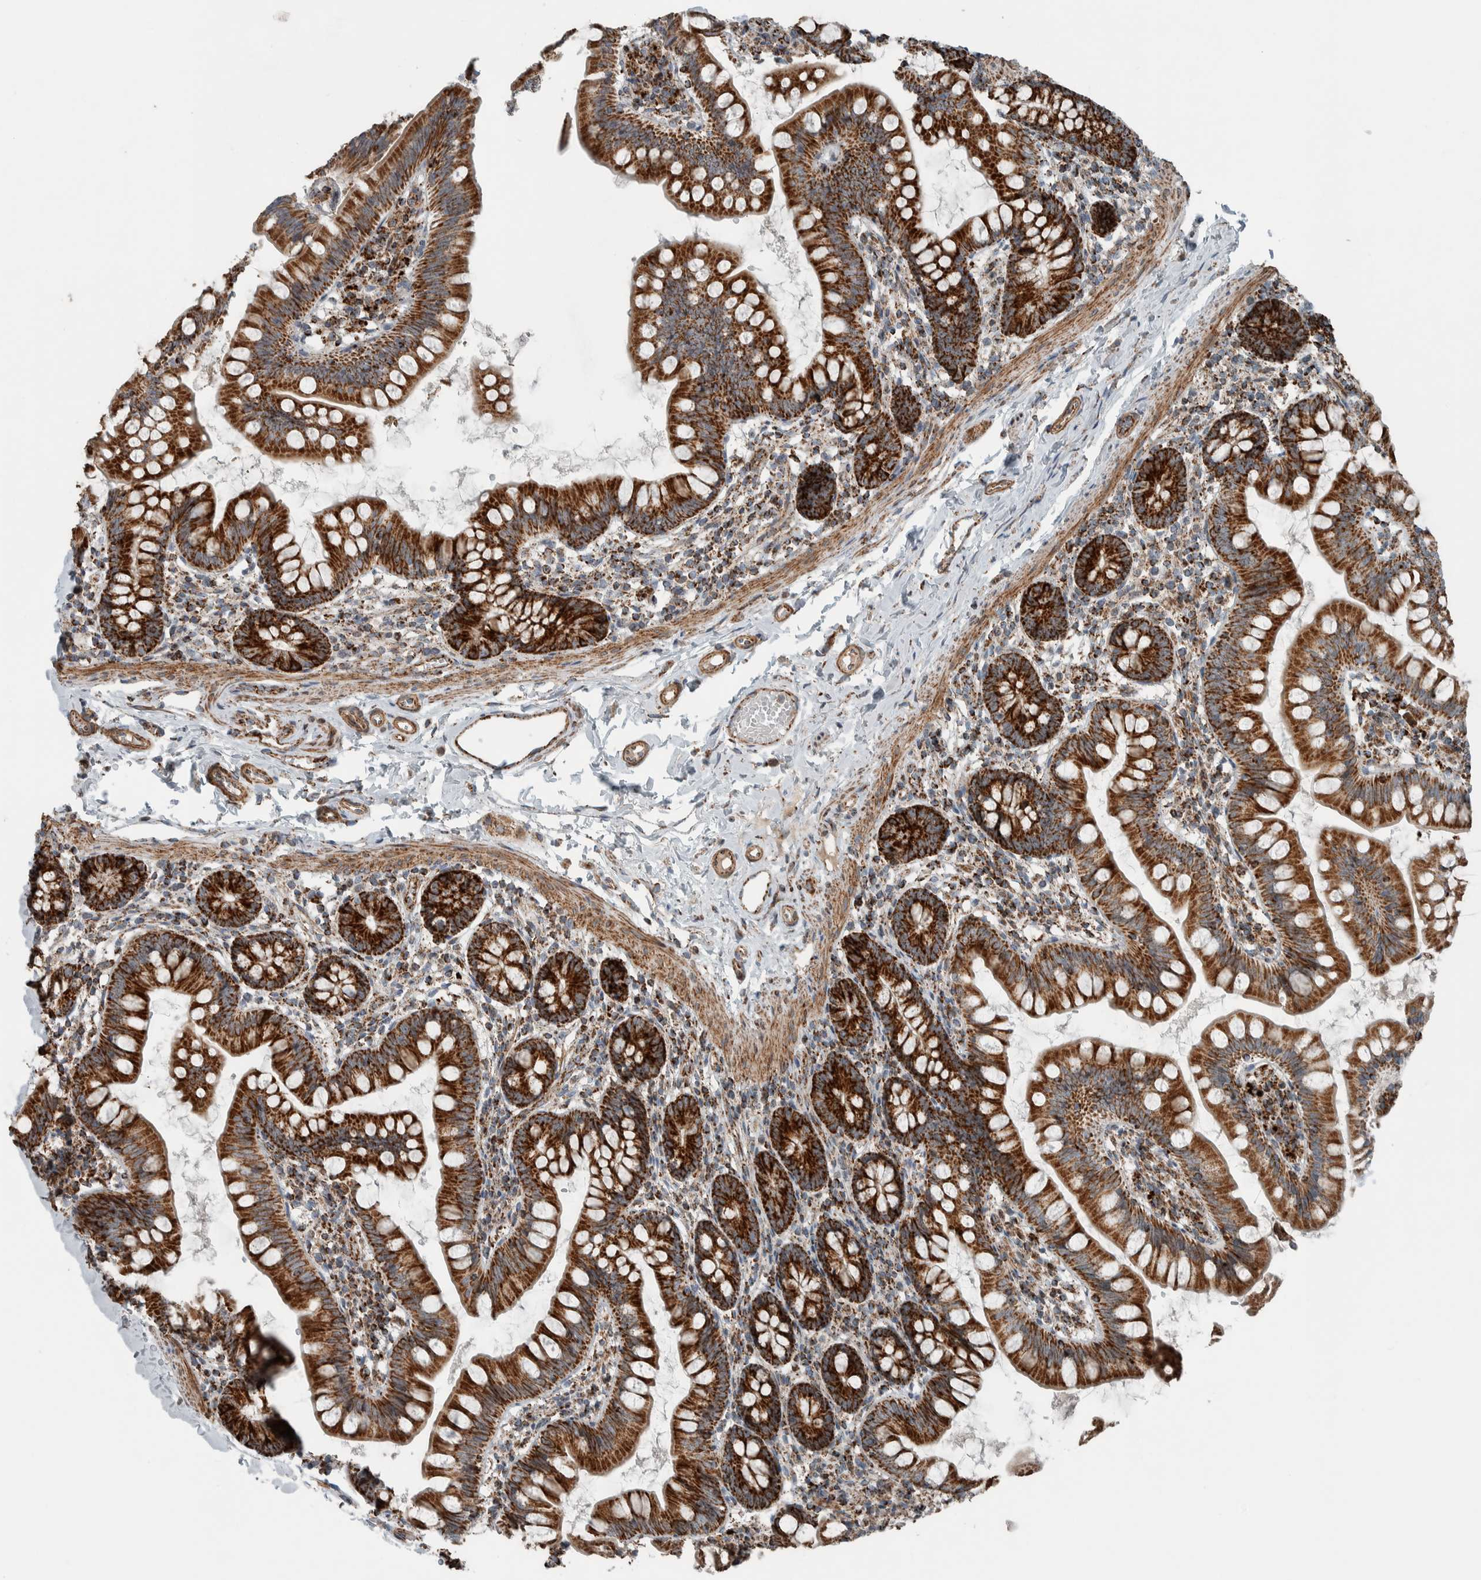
{"staining": {"intensity": "strong", "quantity": ">75%", "location": "cytoplasmic/membranous"}, "tissue": "small intestine", "cell_type": "Glandular cells", "image_type": "normal", "snomed": [{"axis": "morphology", "description": "Normal tissue, NOS"}, {"axis": "topography", "description": "Small intestine"}], "caption": "Protein expression by immunohistochemistry (IHC) exhibits strong cytoplasmic/membranous expression in approximately >75% of glandular cells in benign small intestine.", "gene": "CNTROB", "patient": {"sex": "male", "age": 7}}